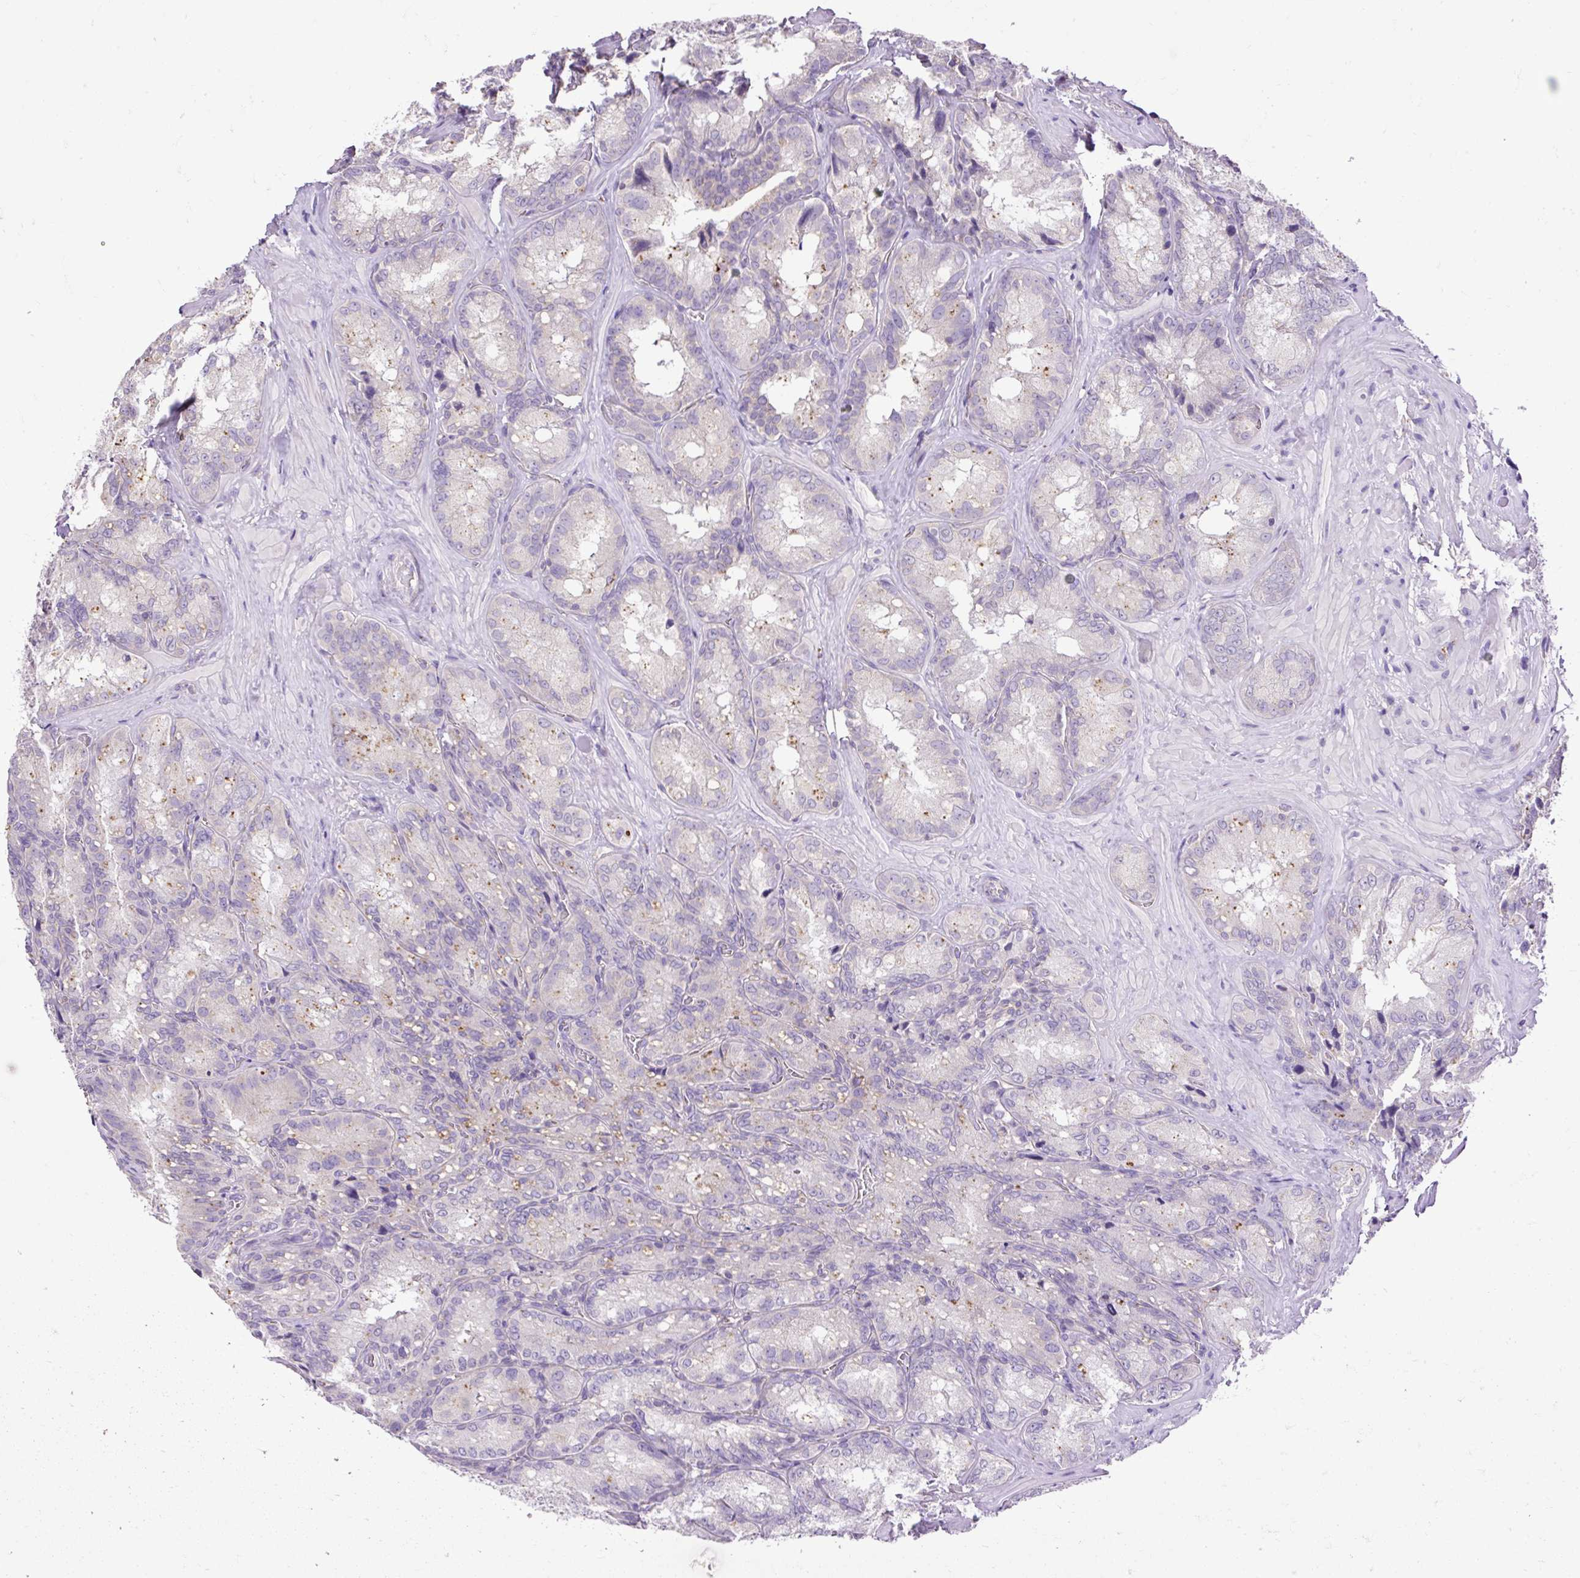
{"staining": {"intensity": "moderate", "quantity": "<25%", "location": "cytoplasmic/membranous"}, "tissue": "seminal vesicle", "cell_type": "Glandular cells", "image_type": "normal", "snomed": [{"axis": "morphology", "description": "Normal tissue, NOS"}, {"axis": "topography", "description": "Seminal veicle"}], "caption": "Glandular cells demonstrate low levels of moderate cytoplasmic/membranous positivity in approximately <25% of cells in unremarkable human seminal vesicle.", "gene": "HEXB", "patient": {"sex": "male", "age": 47}}